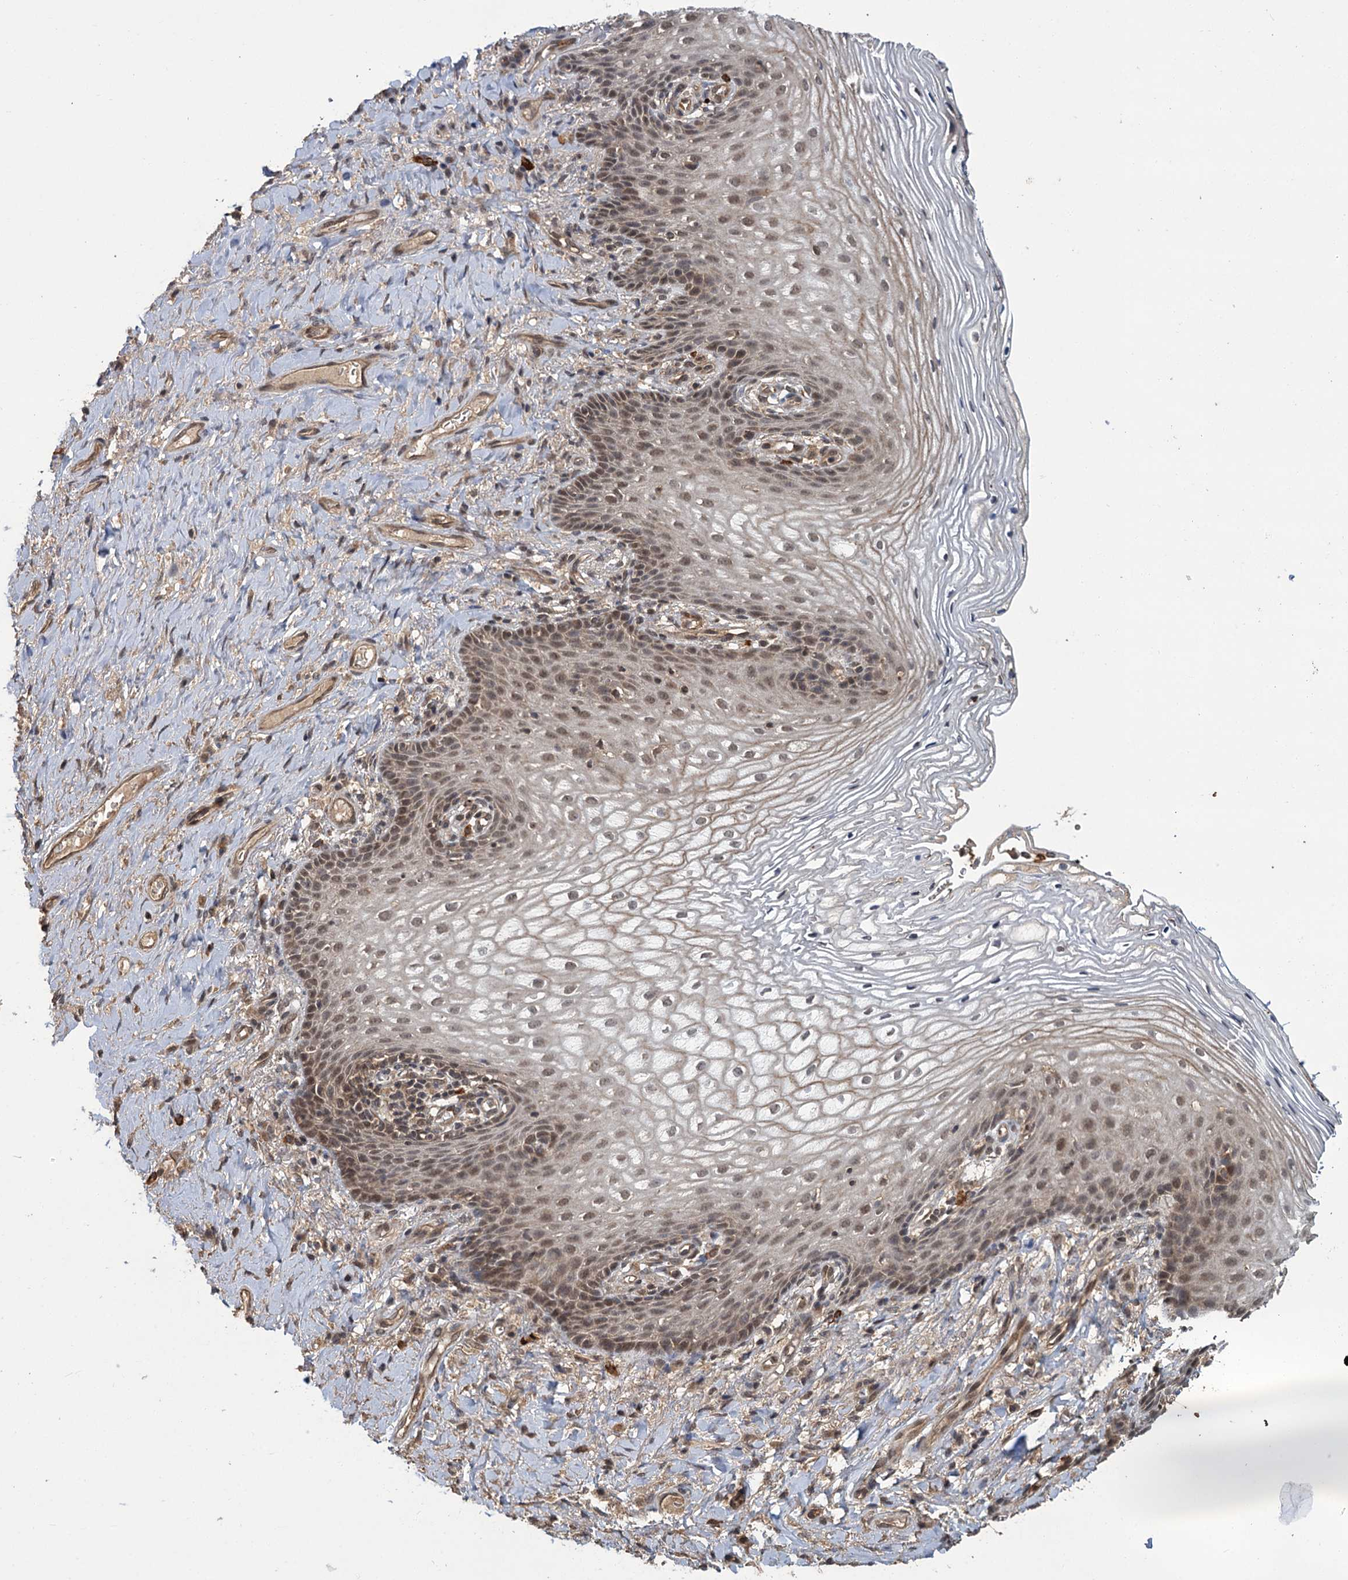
{"staining": {"intensity": "moderate", "quantity": "25%-75%", "location": "cytoplasmic/membranous,nuclear"}, "tissue": "vagina", "cell_type": "Squamous epithelial cells", "image_type": "normal", "snomed": [{"axis": "morphology", "description": "Normal tissue, NOS"}, {"axis": "topography", "description": "Vagina"}], "caption": "The micrograph exhibits immunohistochemical staining of benign vagina. There is moderate cytoplasmic/membranous,nuclear staining is seen in approximately 25%-75% of squamous epithelial cells. The protein of interest is stained brown, and the nuclei are stained in blue (DAB IHC with brightfield microscopy, high magnification).", "gene": "KANSL2", "patient": {"sex": "female", "age": 60}}